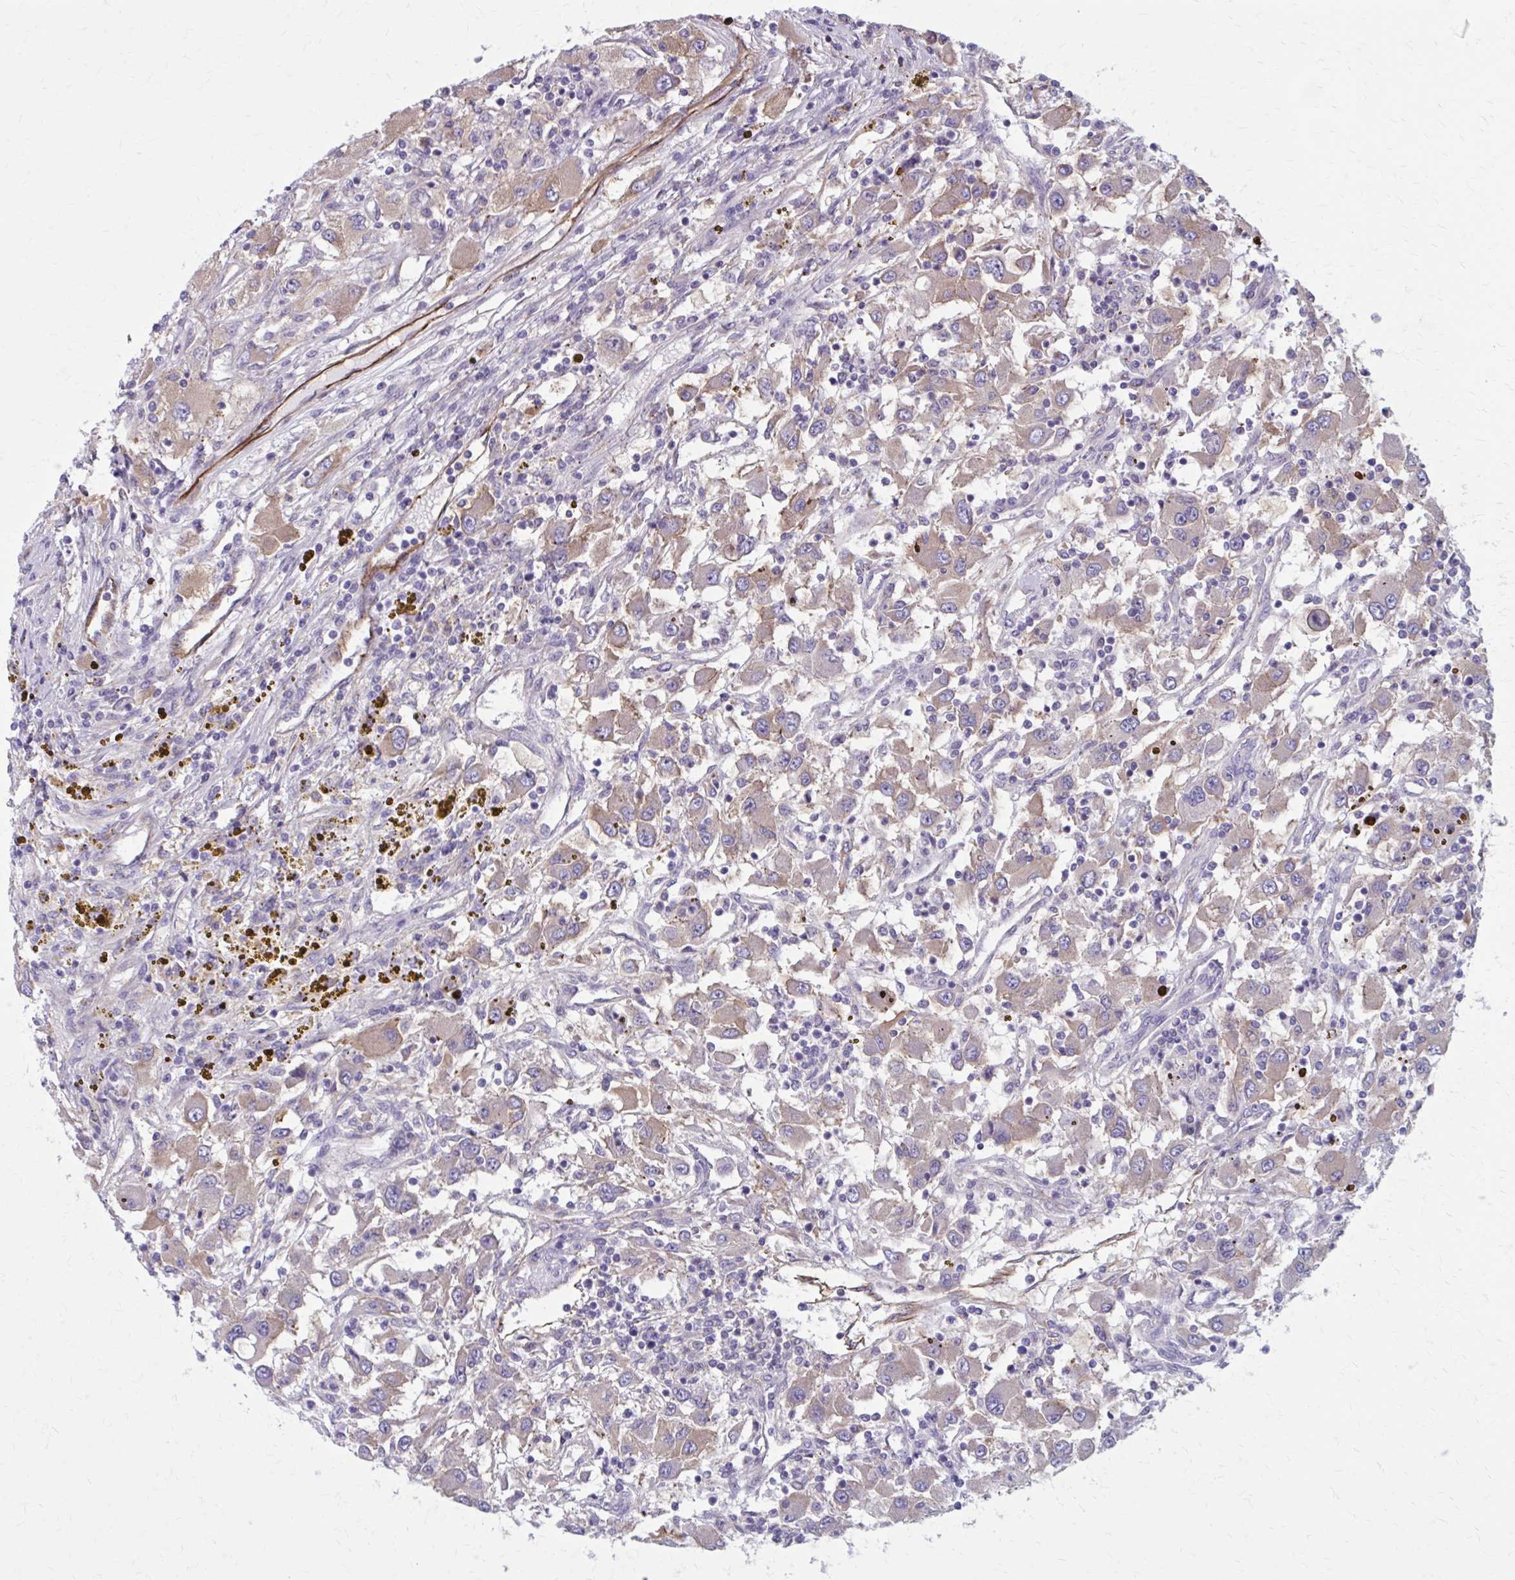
{"staining": {"intensity": "moderate", "quantity": "25%-75%", "location": "cytoplasmic/membranous"}, "tissue": "renal cancer", "cell_type": "Tumor cells", "image_type": "cancer", "snomed": [{"axis": "morphology", "description": "Adenocarcinoma, NOS"}, {"axis": "topography", "description": "Kidney"}], "caption": "Tumor cells reveal moderate cytoplasmic/membranous expression in about 25%-75% of cells in adenocarcinoma (renal).", "gene": "ZDHHC7", "patient": {"sex": "female", "age": 67}}